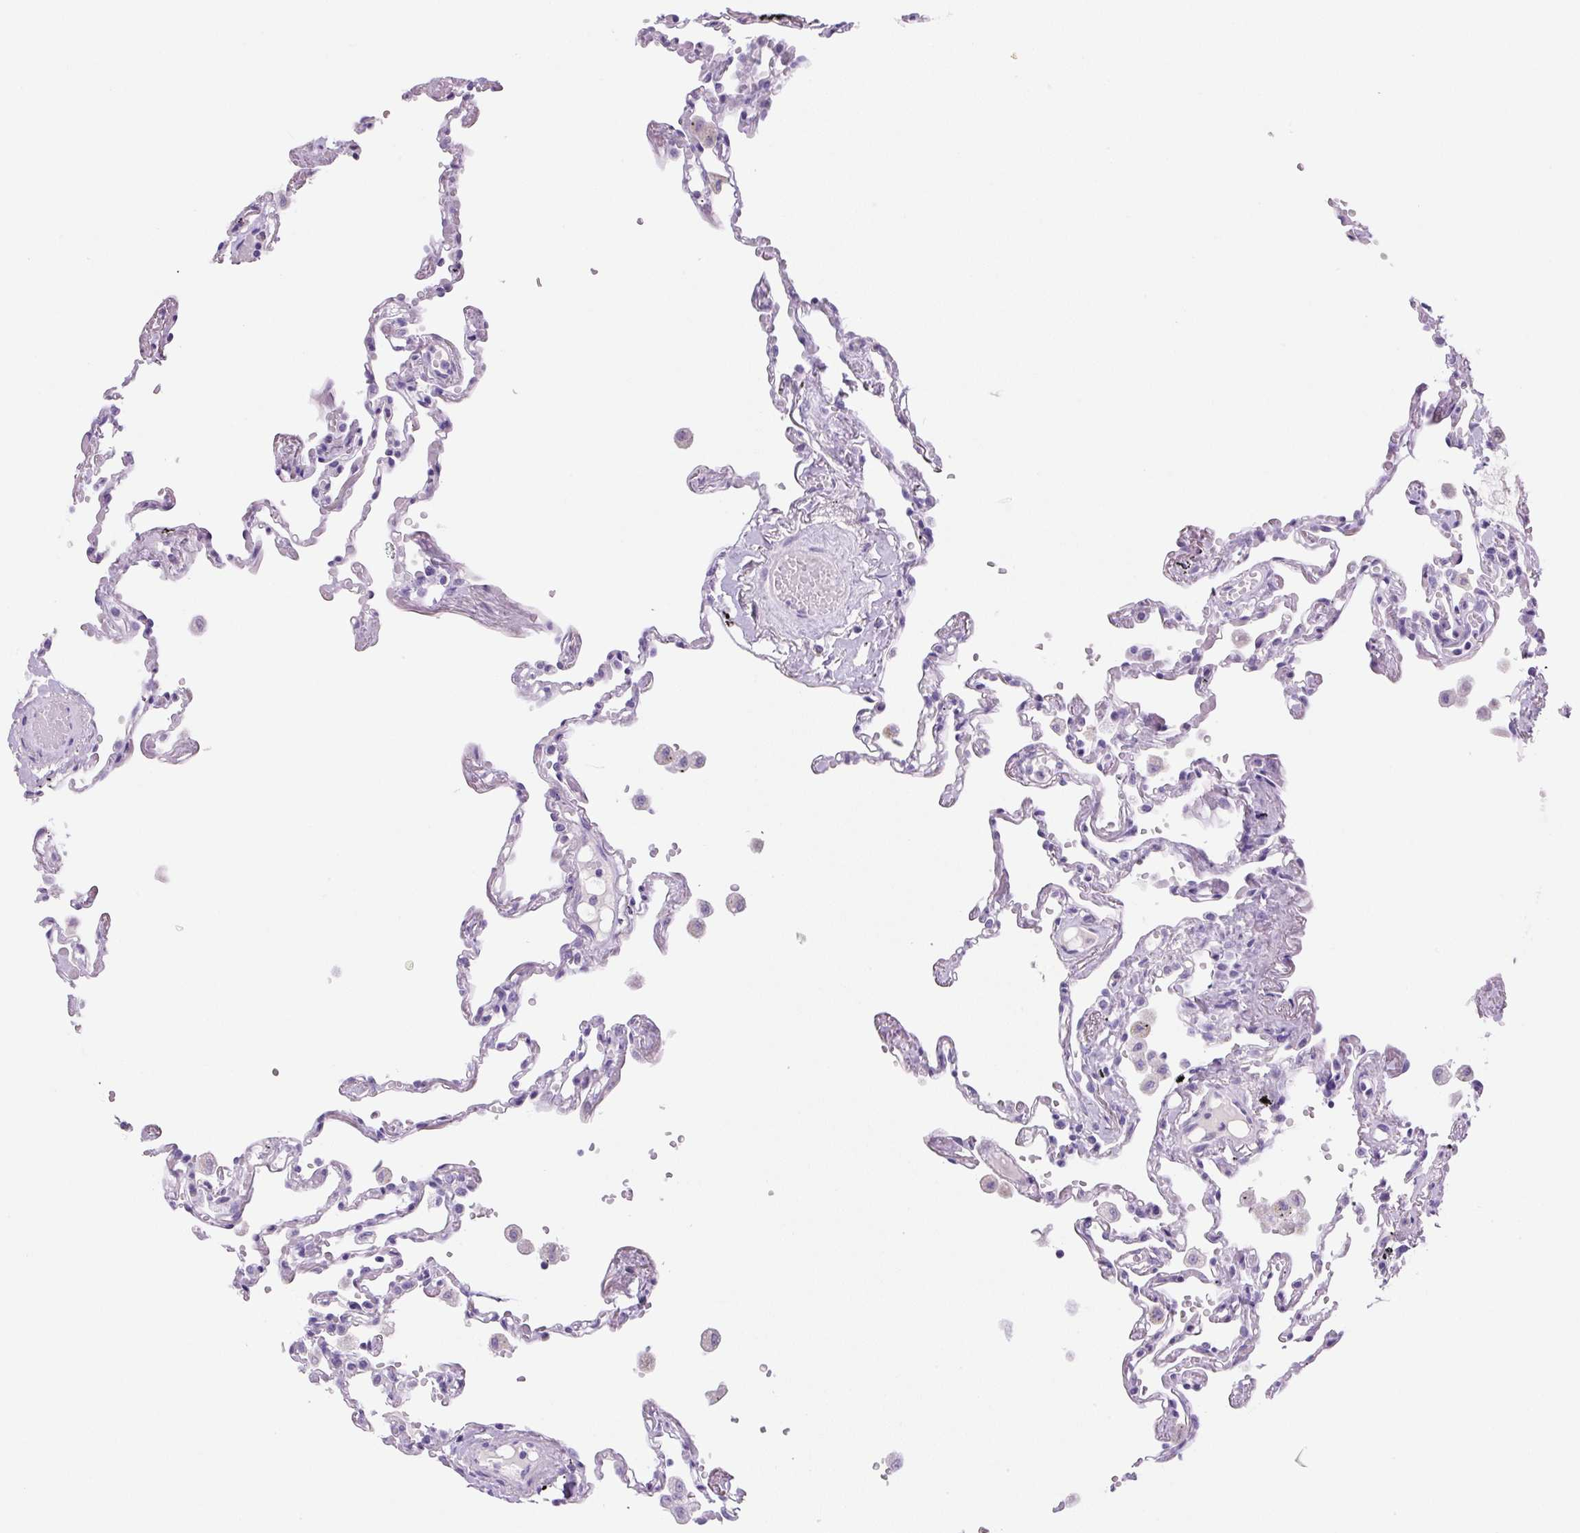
{"staining": {"intensity": "negative", "quantity": "none", "location": "none"}, "tissue": "lung", "cell_type": "Alveolar cells", "image_type": "normal", "snomed": [{"axis": "morphology", "description": "Normal tissue, NOS"}, {"axis": "topography", "description": "Lung"}], "caption": "The image demonstrates no staining of alveolar cells in normal lung.", "gene": "PRRT1", "patient": {"sex": "female", "age": 67}}